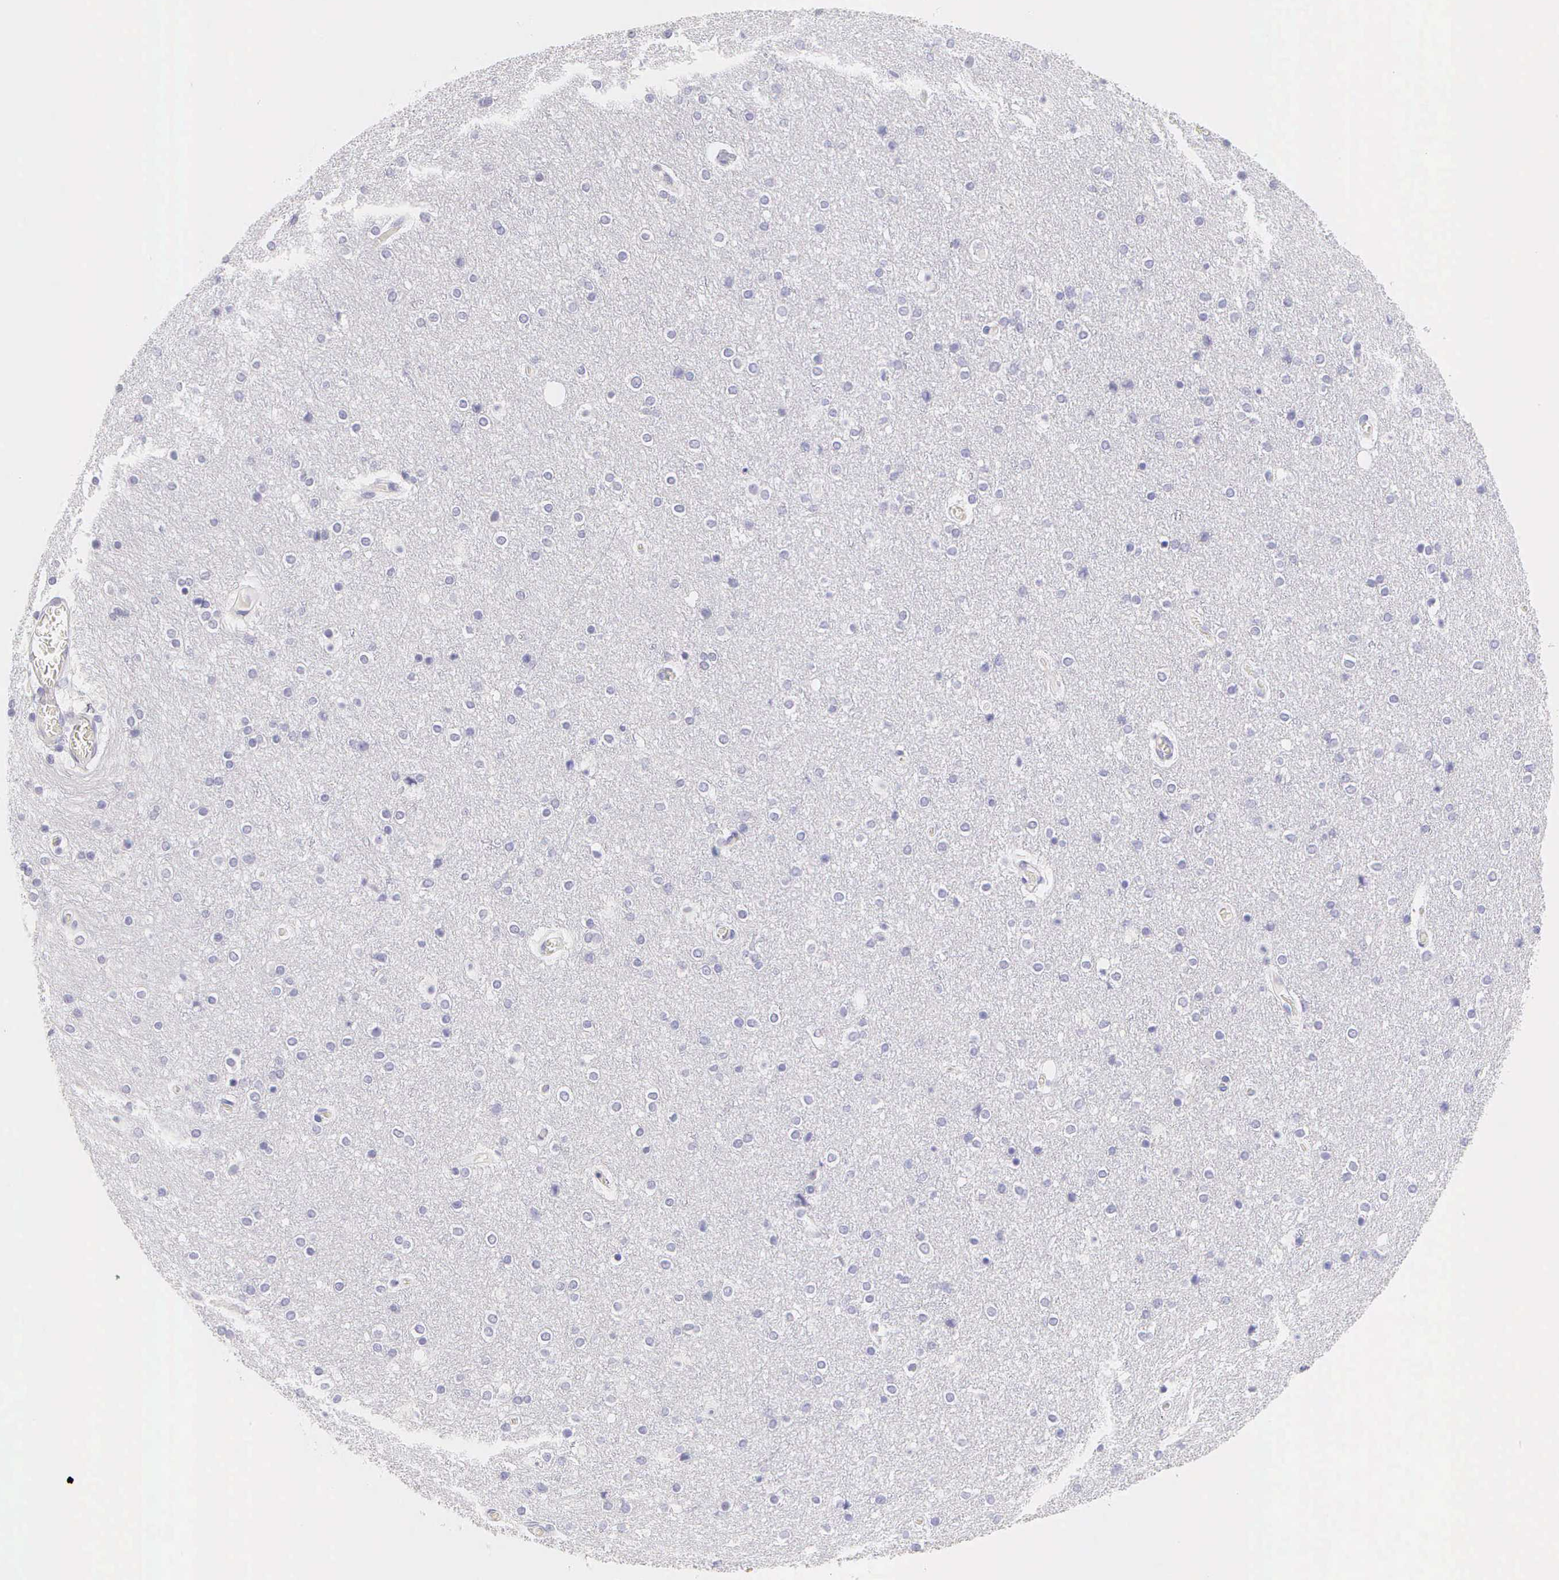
{"staining": {"intensity": "negative", "quantity": "none", "location": "none"}, "tissue": "cerebral cortex", "cell_type": "Endothelial cells", "image_type": "normal", "snomed": [{"axis": "morphology", "description": "Normal tissue, NOS"}, {"axis": "topography", "description": "Cerebral cortex"}], "caption": "High power microscopy micrograph of an immunohistochemistry histopathology image of unremarkable cerebral cortex, revealing no significant staining in endothelial cells. (DAB immunohistochemistry (IHC), high magnification).", "gene": "KRT17", "patient": {"sex": "female", "age": 54}}